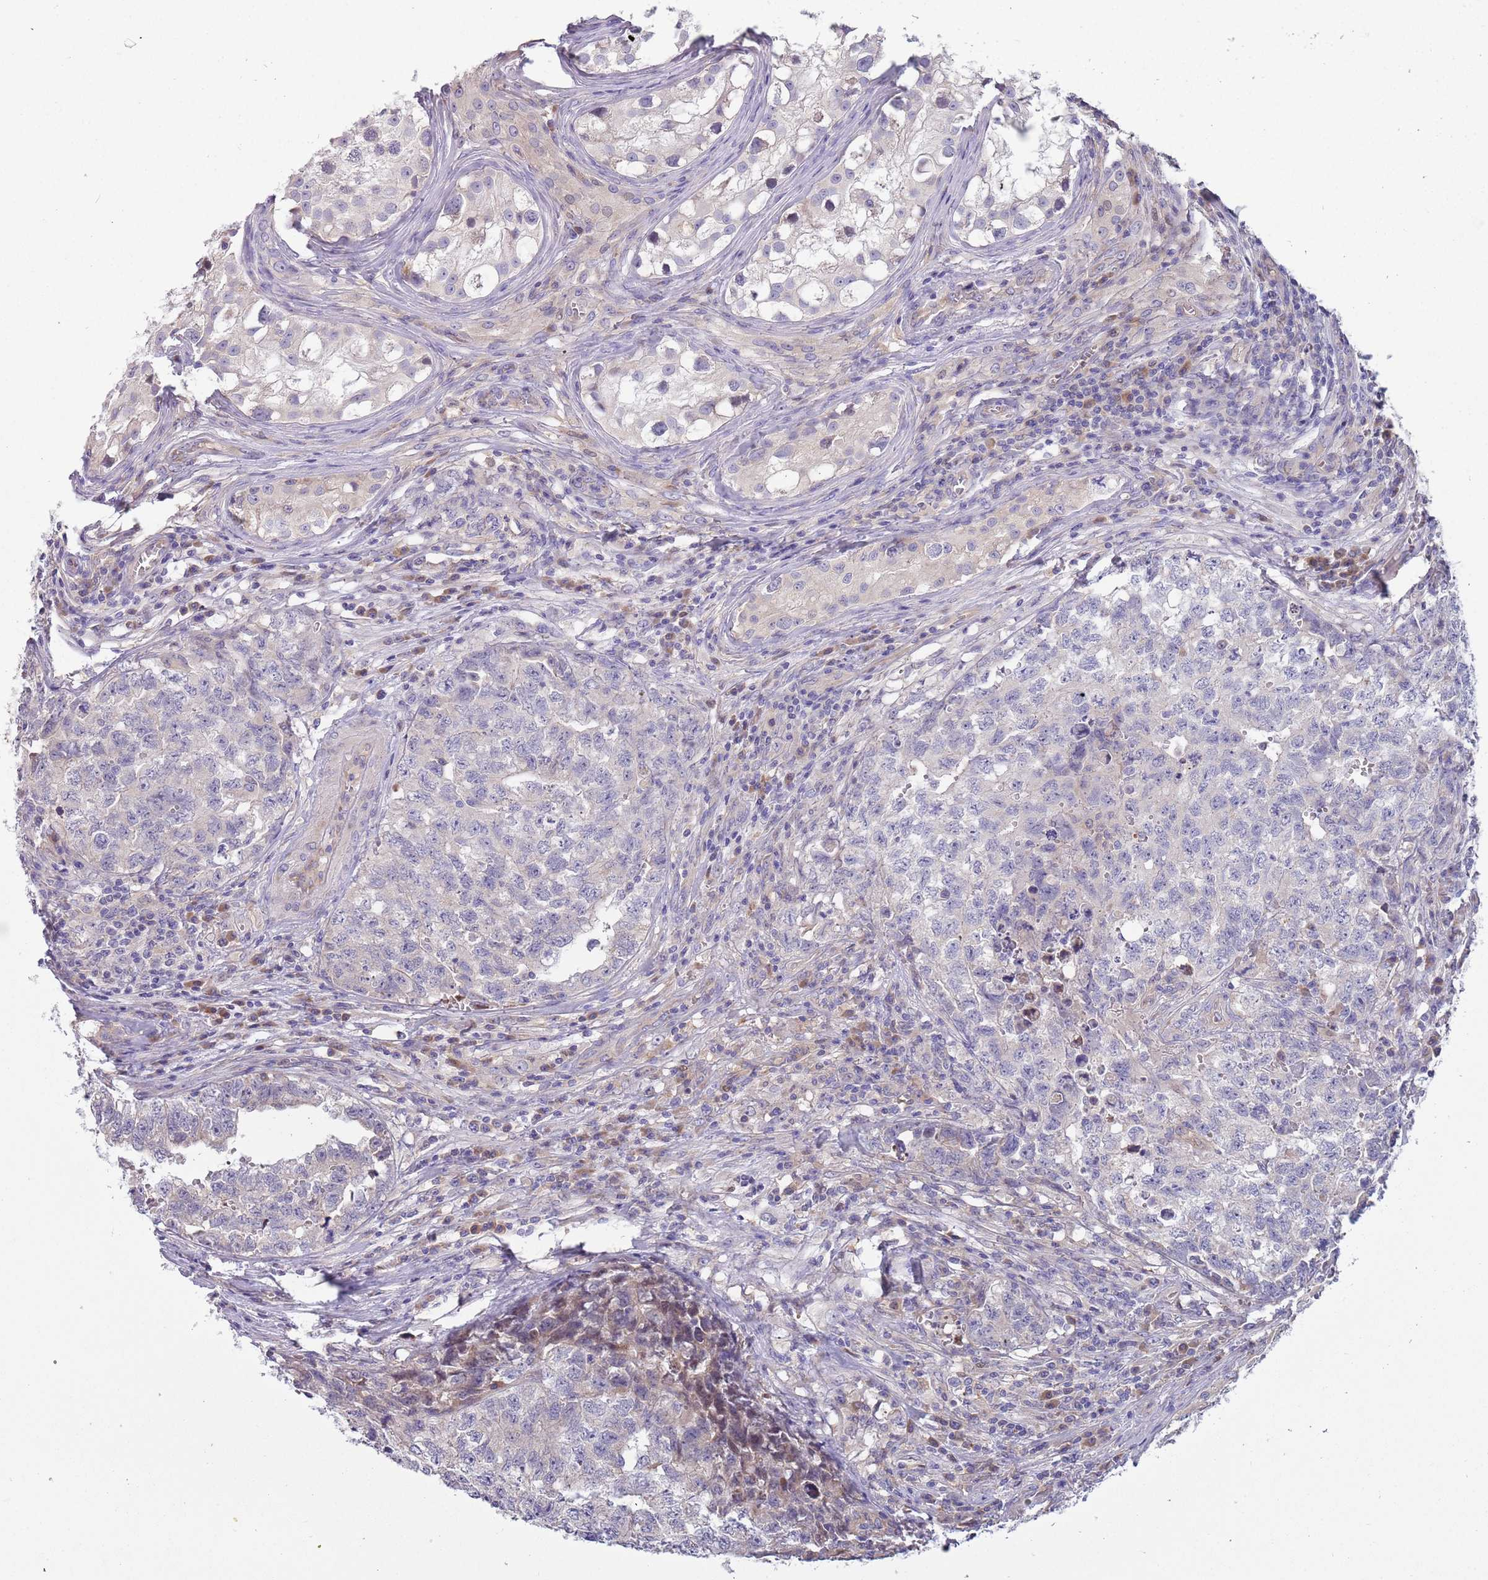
{"staining": {"intensity": "negative", "quantity": "none", "location": "none"}, "tissue": "testis cancer", "cell_type": "Tumor cells", "image_type": "cancer", "snomed": [{"axis": "morphology", "description": "Carcinoma, Embryonal, NOS"}, {"axis": "topography", "description": "Testis"}], "caption": "Immunohistochemistry (IHC) image of neoplastic tissue: human testis embryonal carcinoma stained with DAB demonstrates no significant protein expression in tumor cells. (Stains: DAB immunohistochemistry with hematoxylin counter stain, Microscopy: brightfield microscopy at high magnification).", "gene": "CABYR", "patient": {"sex": "male", "age": 31}}